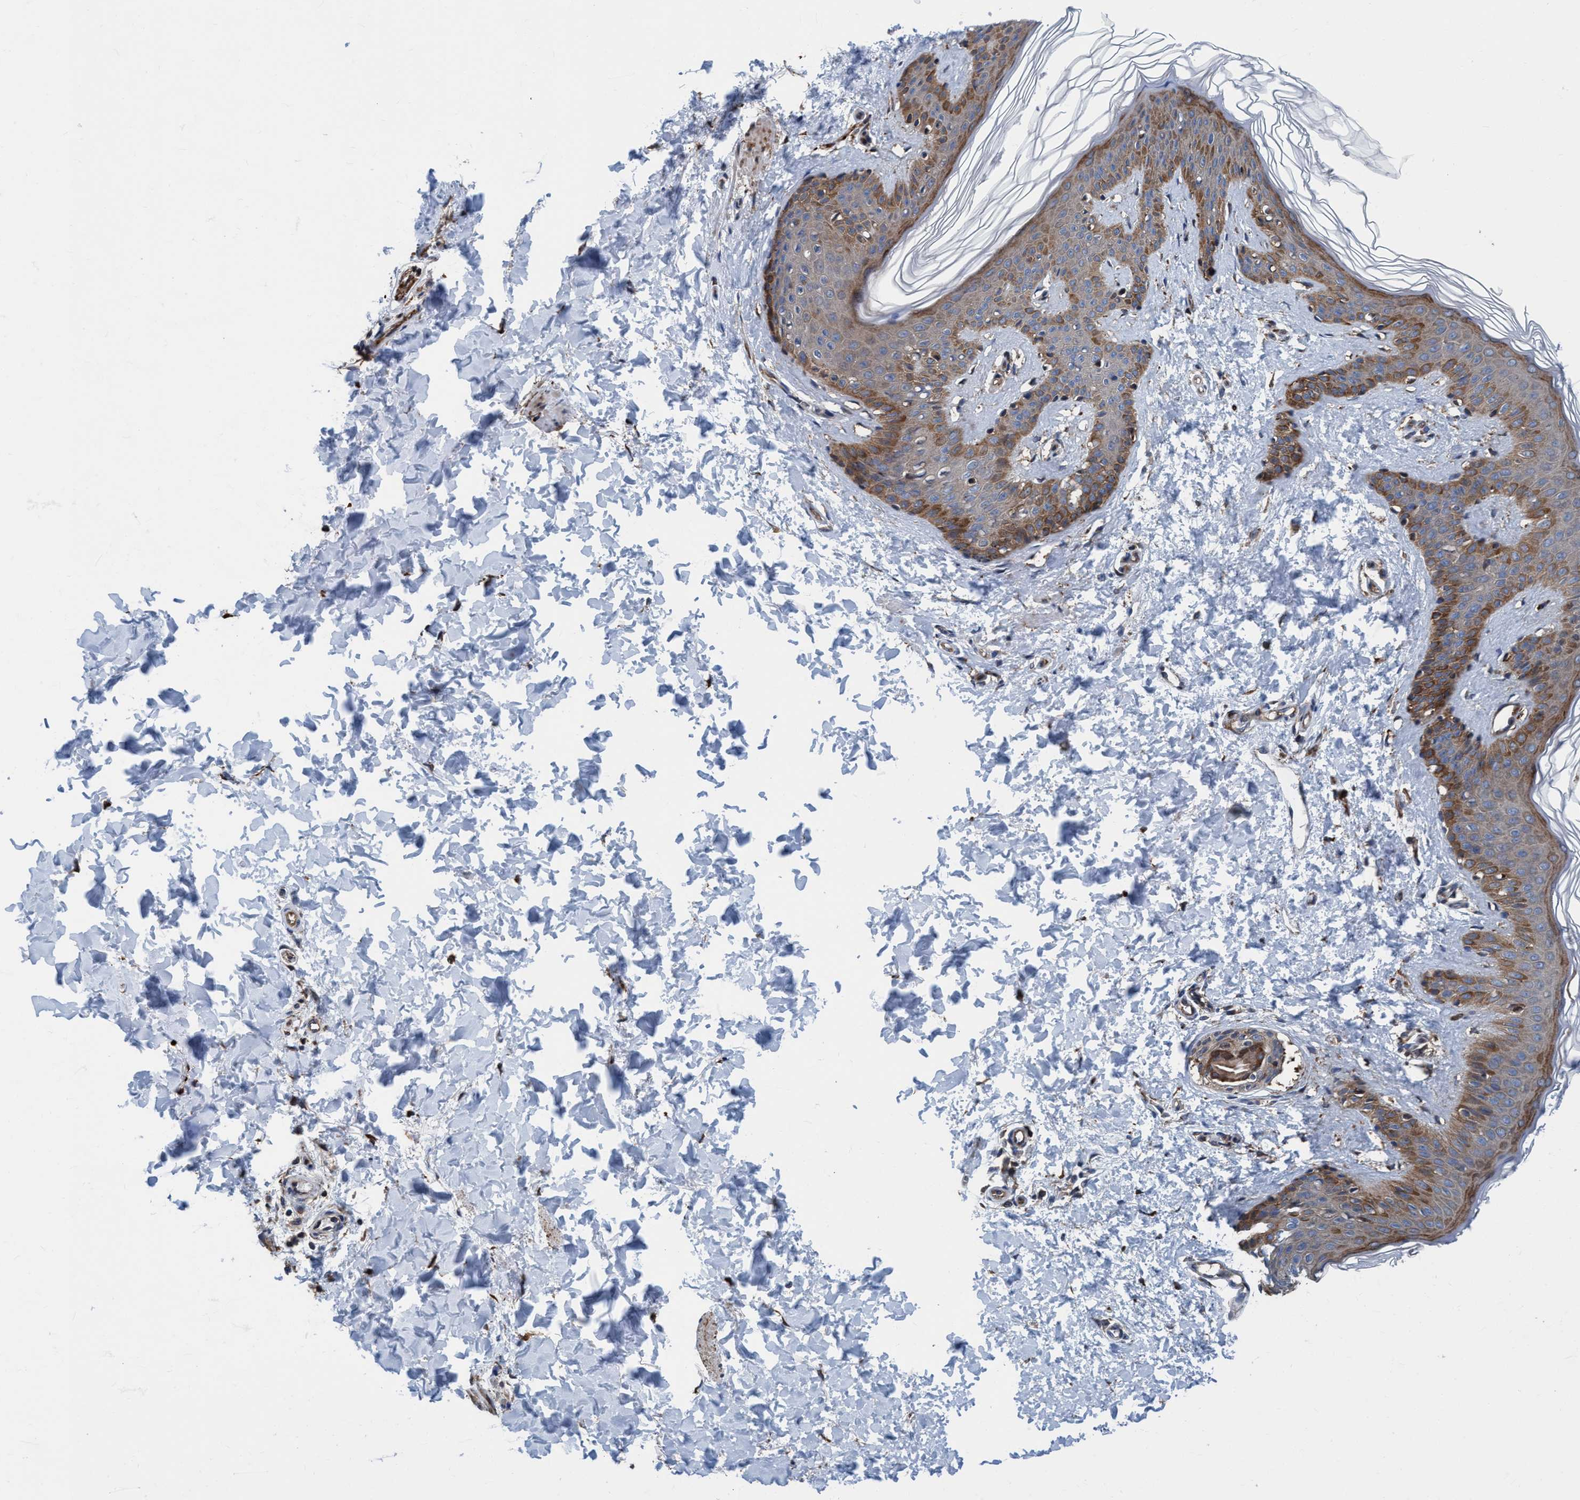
{"staining": {"intensity": "moderate", "quantity": ">75%", "location": "cytoplasmic/membranous"}, "tissue": "skin", "cell_type": "Fibroblasts", "image_type": "normal", "snomed": [{"axis": "morphology", "description": "Normal tissue, NOS"}, {"axis": "morphology", "description": "Neoplasm, benign, NOS"}, {"axis": "topography", "description": "Skin"}, {"axis": "topography", "description": "Soft tissue"}], "caption": "Moderate cytoplasmic/membranous expression for a protein is present in about >75% of fibroblasts of benign skin using immunohistochemistry (IHC).", "gene": "NMT1", "patient": {"sex": "male", "age": 26}}